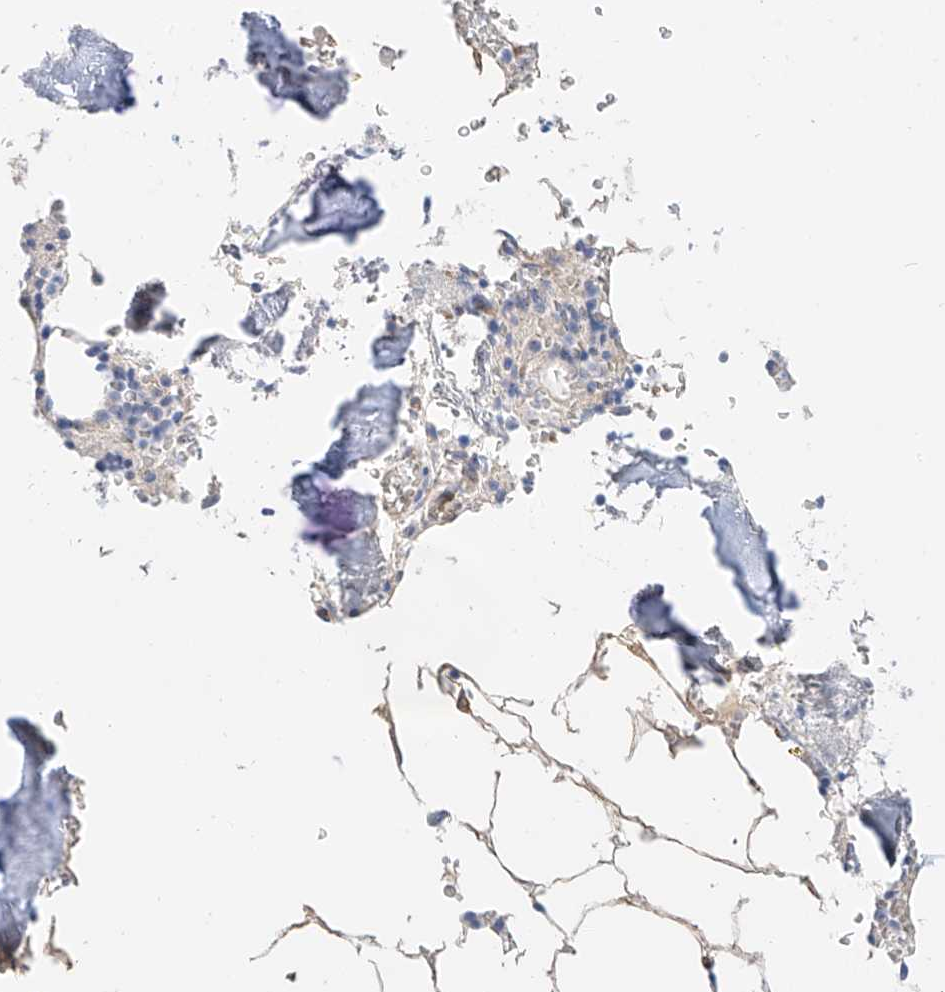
{"staining": {"intensity": "negative", "quantity": "none", "location": "none"}, "tissue": "bone marrow", "cell_type": "Hematopoietic cells", "image_type": "normal", "snomed": [{"axis": "morphology", "description": "Normal tissue, NOS"}, {"axis": "topography", "description": "Bone marrow"}], "caption": "IHC of normal human bone marrow reveals no staining in hematopoietic cells. The staining was performed using DAB (3,3'-diaminobenzidine) to visualize the protein expression in brown, while the nuclei were stained in blue with hematoxylin (Magnification: 20x).", "gene": "SBSPON", "patient": {"sex": "male", "age": 70}}